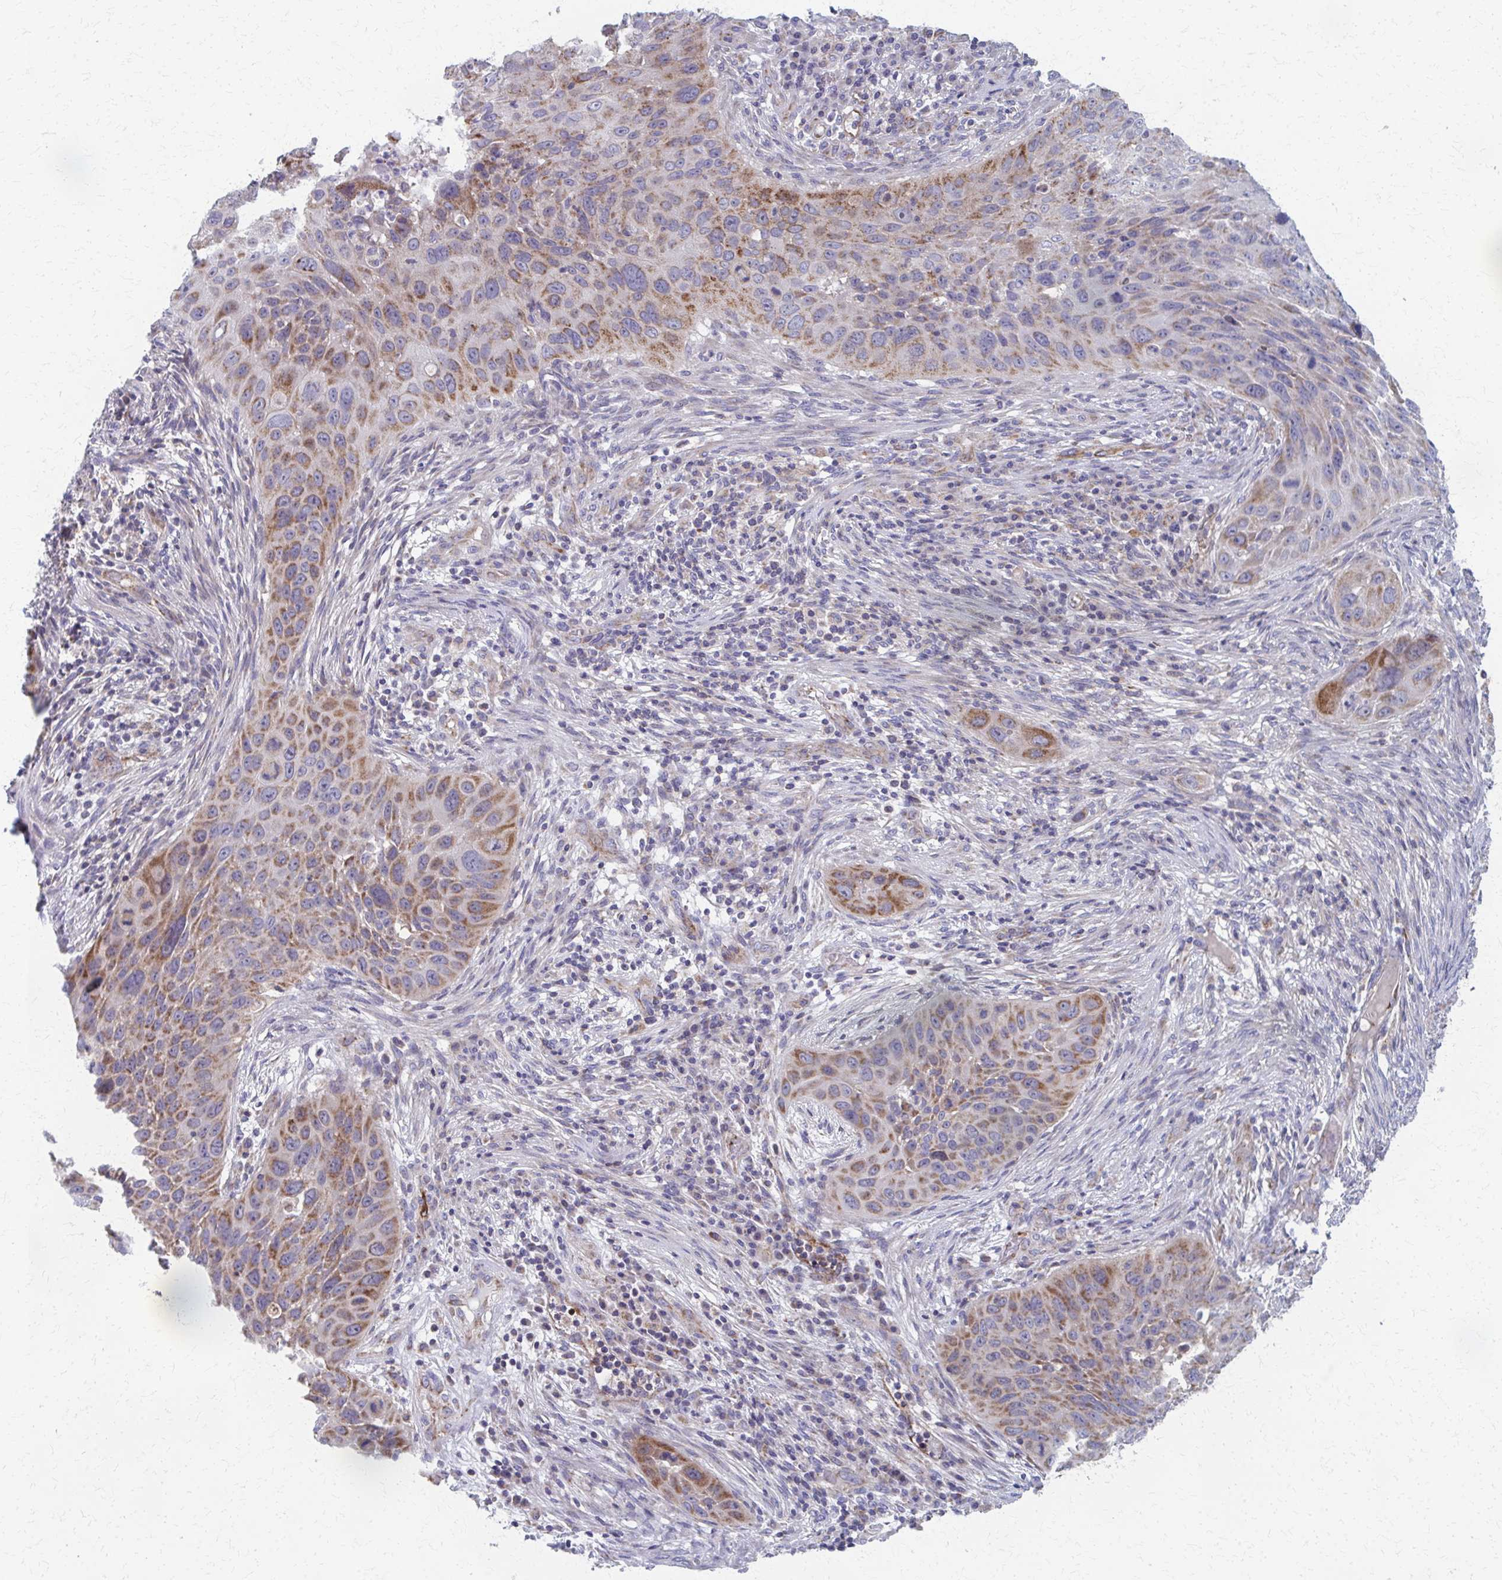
{"staining": {"intensity": "moderate", "quantity": "25%-75%", "location": "cytoplasmic/membranous"}, "tissue": "lung cancer", "cell_type": "Tumor cells", "image_type": "cancer", "snomed": [{"axis": "morphology", "description": "Squamous cell carcinoma, NOS"}, {"axis": "topography", "description": "Lung"}], "caption": "Protein expression analysis of human lung cancer (squamous cell carcinoma) reveals moderate cytoplasmic/membranous staining in approximately 25%-75% of tumor cells.", "gene": "FAHD1", "patient": {"sex": "male", "age": 63}}